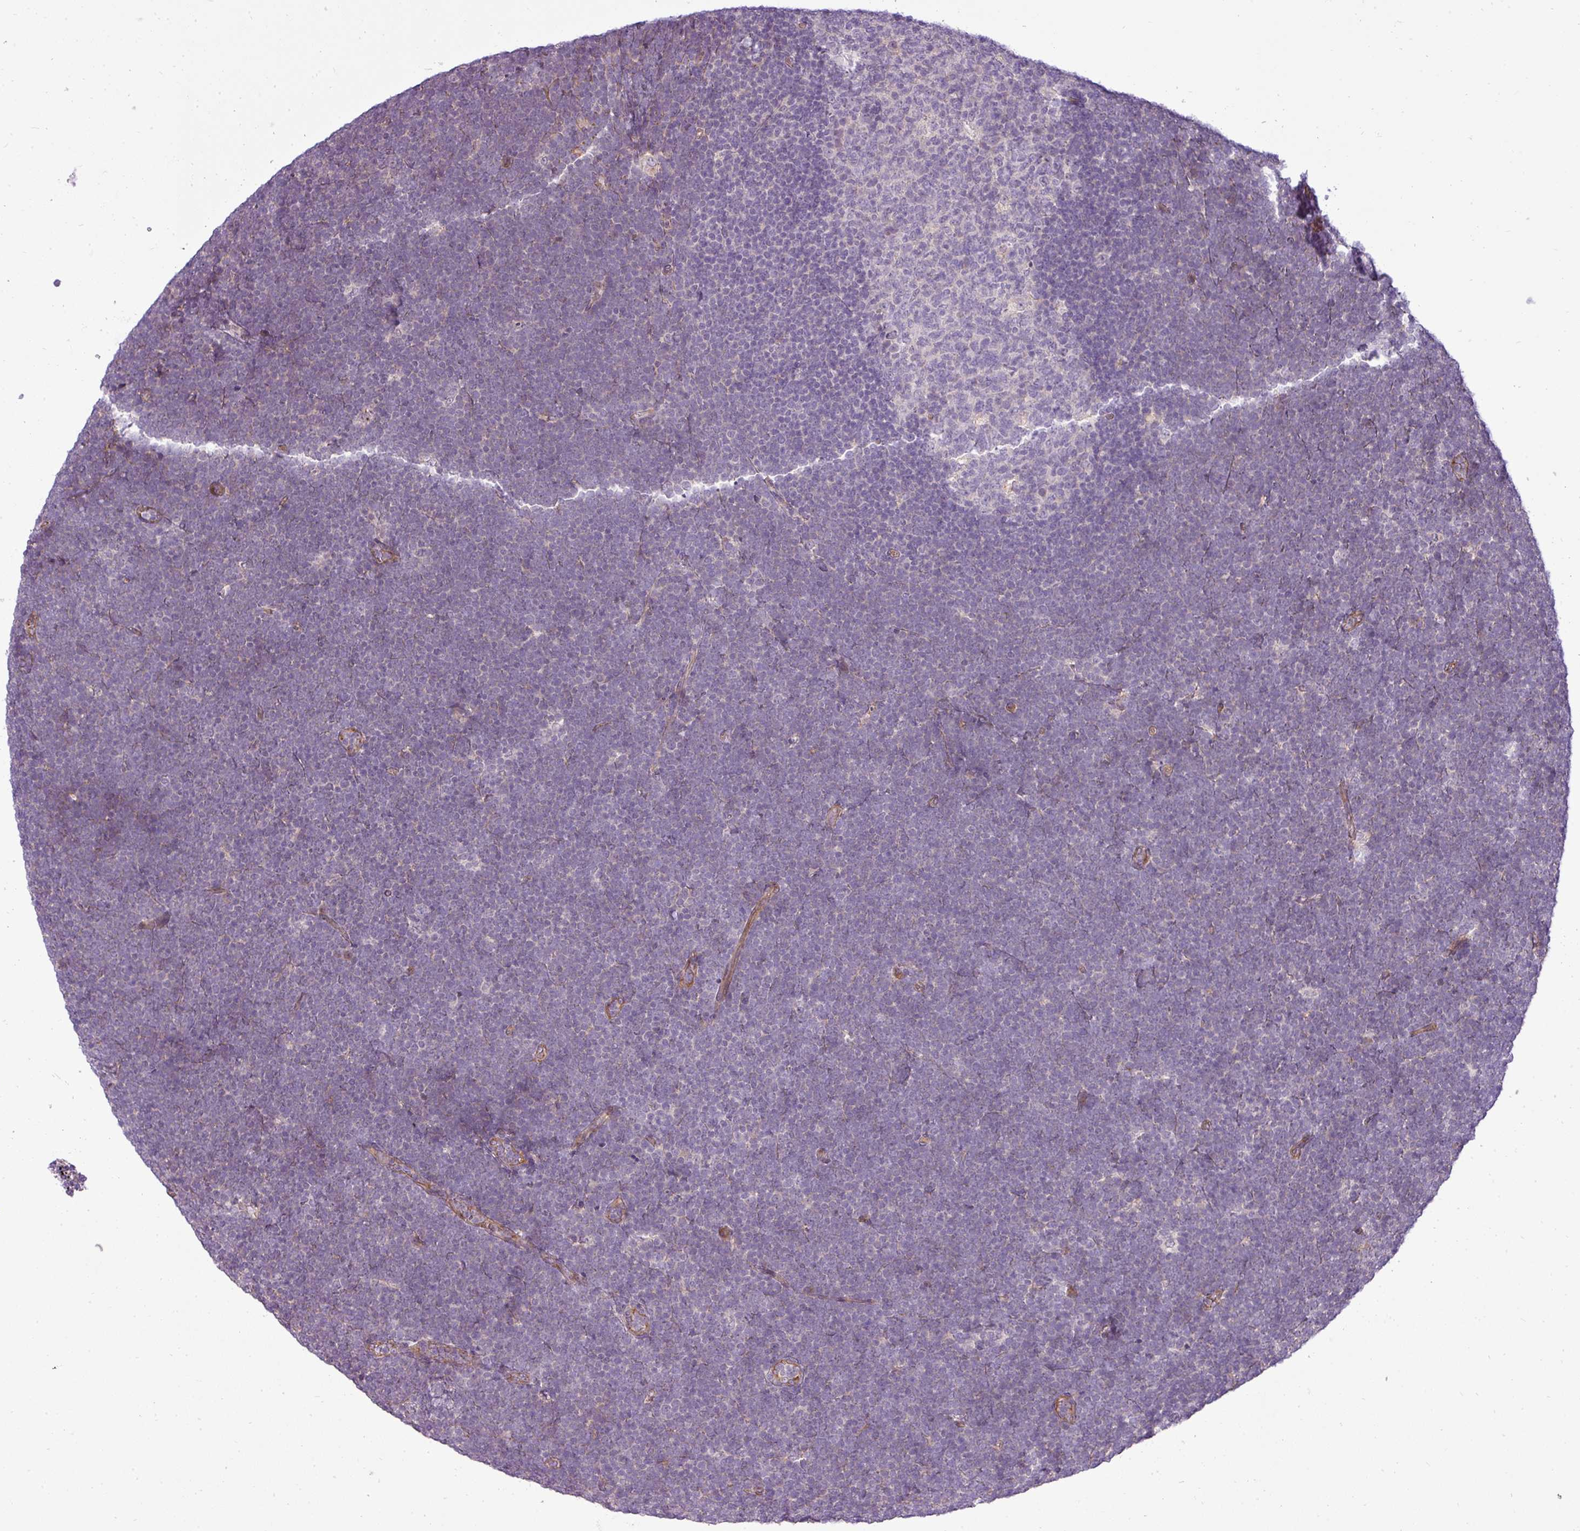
{"staining": {"intensity": "negative", "quantity": "none", "location": "none"}, "tissue": "lymphoma", "cell_type": "Tumor cells", "image_type": "cancer", "snomed": [{"axis": "morphology", "description": "Malignant lymphoma, non-Hodgkin's type, High grade"}, {"axis": "topography", "description": "Lymph node"}], "caption": "There is no significant positivity in tumor cells of lymphoma.", "gene": "PDRG1", "patient": {"sex": "male", "age": 13}}